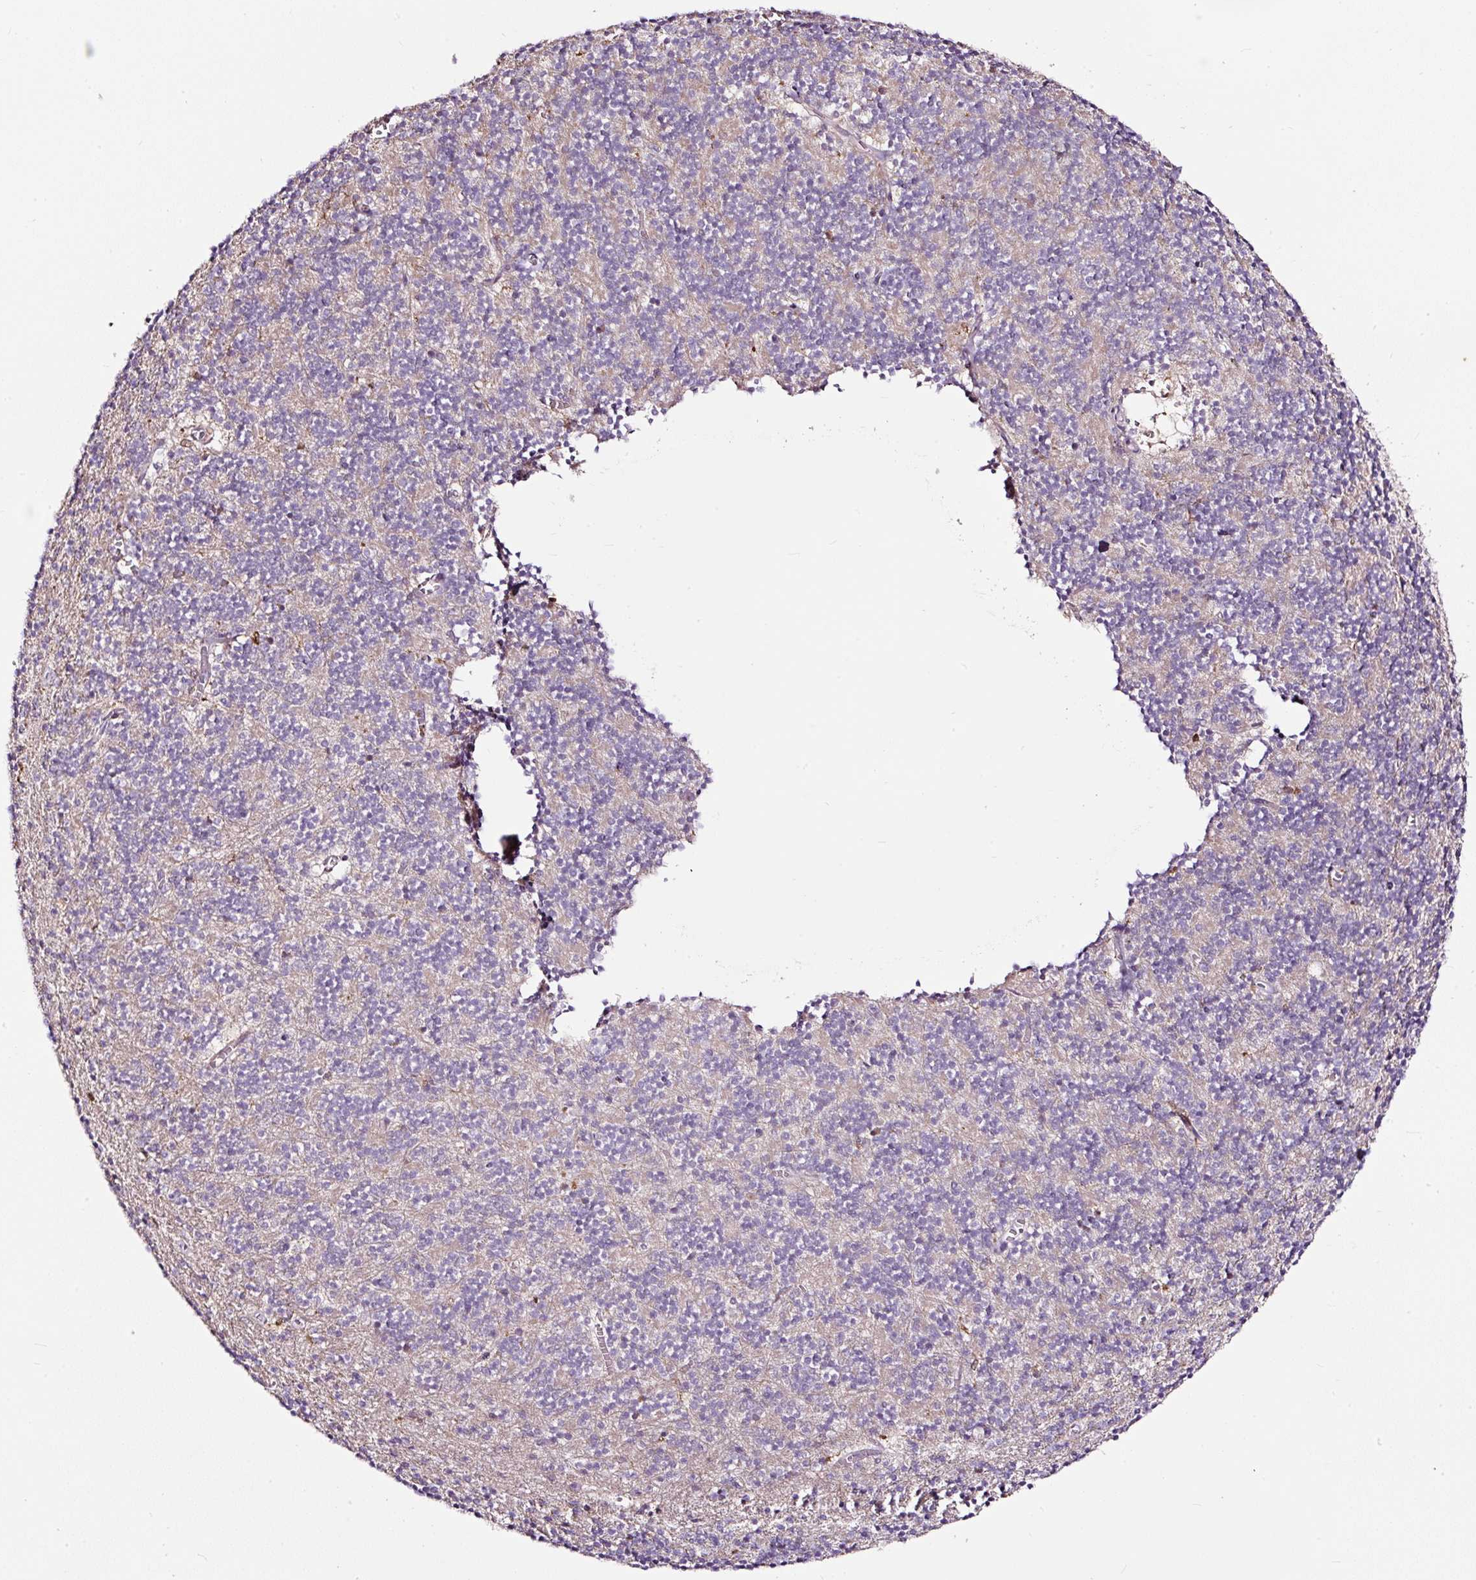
{"staining": {"intensity": "negative", "quantity": "none", "location": "none"}, "tissue": "cerebellum", "cell_type": "Cells in granular layer", "image_type": "normal", "snomed": [{"axis": "morphology", "description": "Normal tissue, NOS"}, {"axis": "topography", "description": "Cerebellum"}], "caption": "The histopathology image demonstrates no staining of cells in granular layer in normal cerebellum. (DAB (3,3'-diaminobenzidine) immunohistochemistry (IHC) with hematoxylin counter stain).", "gene": "LRRC24", "patient": {"sex": "male", "age": 54}}